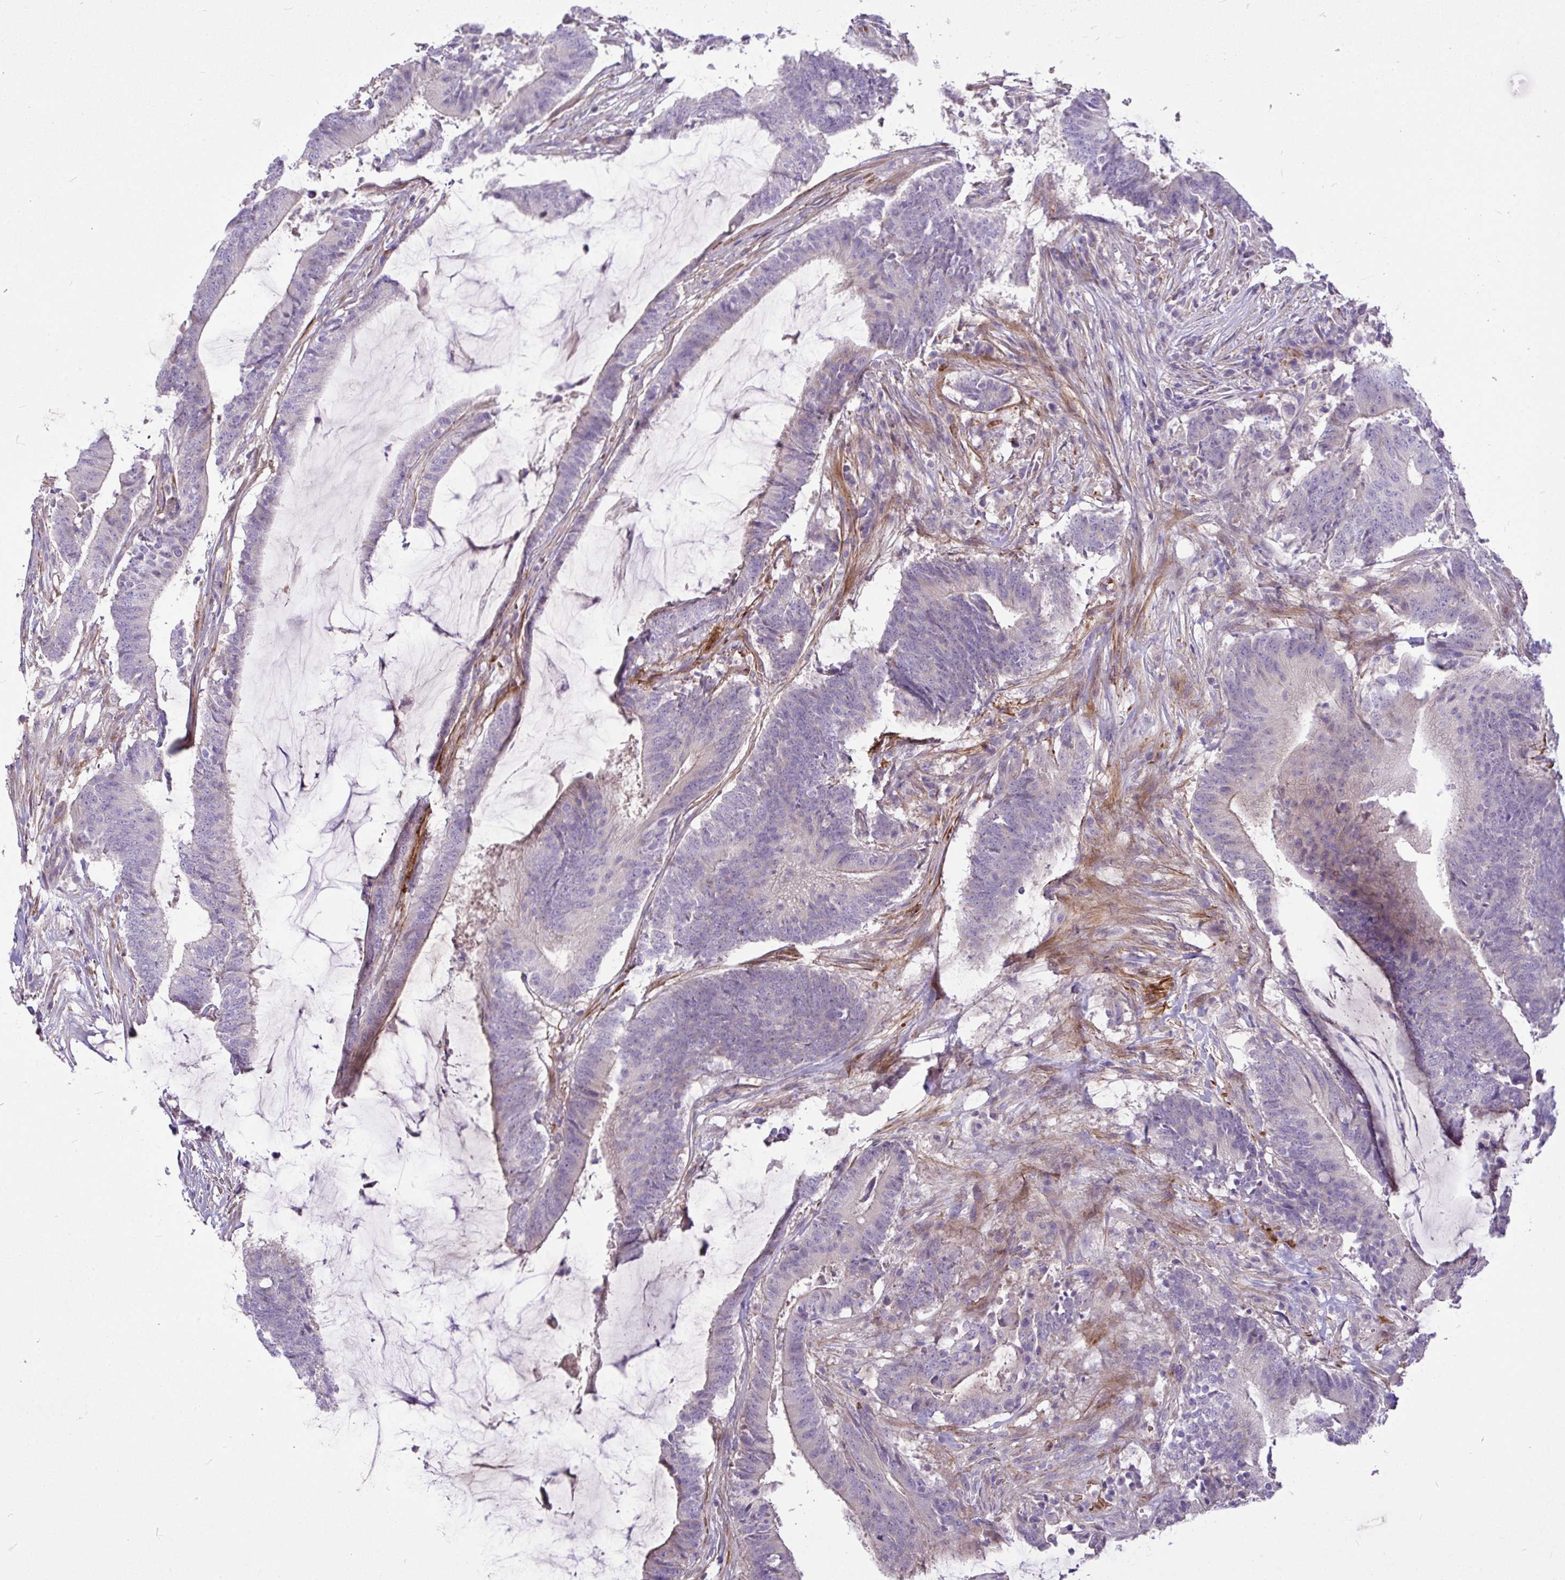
{"staining": {"intensity": "negative", "quantity": "none", "location": "none"}, "tissue": "colorectal cancer", "cell_type": "Tumor cells", "image_type": "cancer", "snomed": [{"axis": "morphology", "description": "Adenocarcinoma, NOS"}, {"axis": "topography", "description": "Colon"}], "caption": "Tumor cells are negative for protein expression in human colorectal adenocarcinoma.", "gene": "MOCS1", "patient": {"sex": "female", "age": 43}}